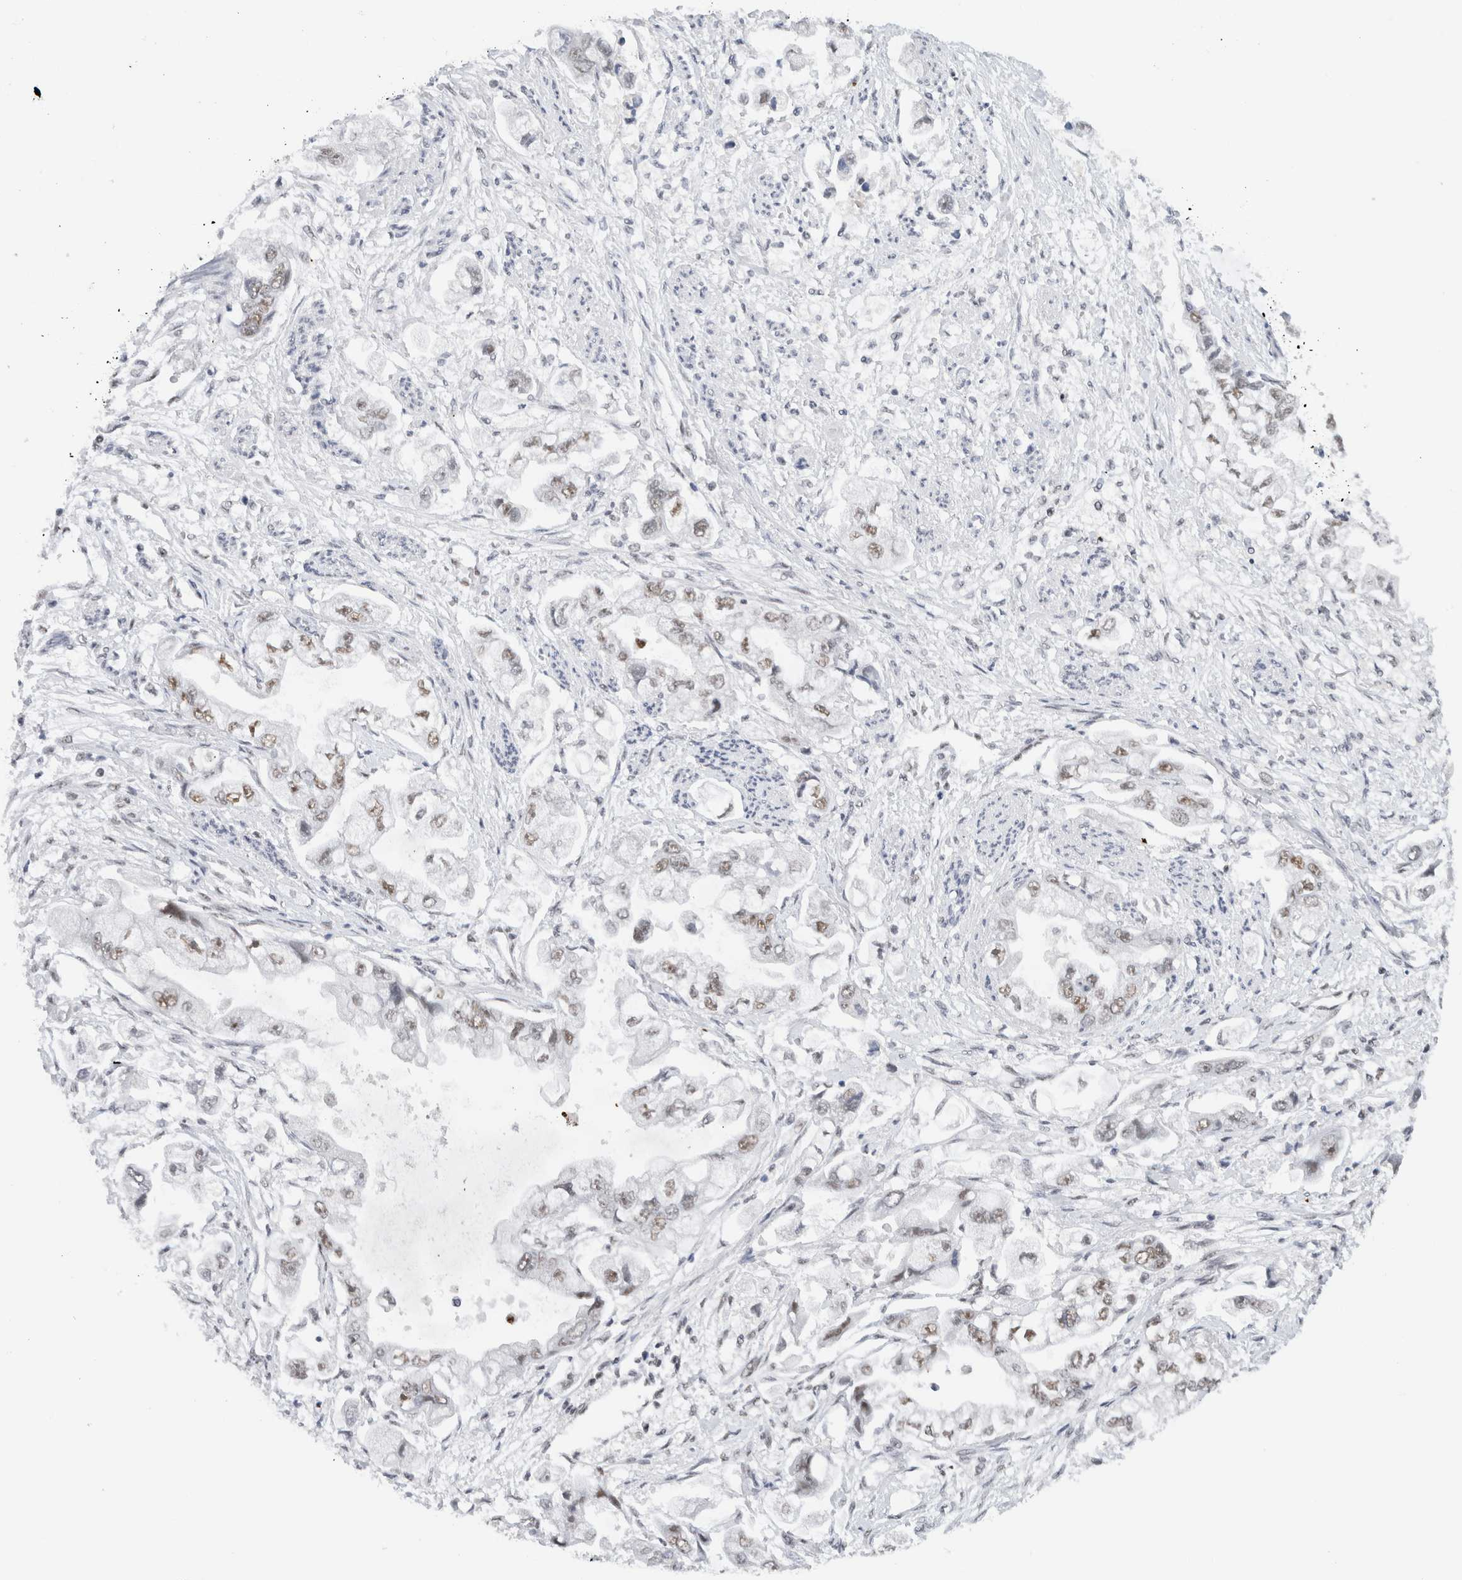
{"staining": {"intensity": "weak", "quantity": "25%-75%", "location": "nuclear"}, "tissue": "stomach cancer", "cell_type": "Tumor cells", "image_type": "cancer", "snomed": [{"axis": "morphology", "description": "Adenocarcinoma, NOS"}, {"axis": "topography", "description": "Stomach"}], "caption": "A low amount of weak nuclear positivity is appreciated in about 25%-75% of tumor cells in stomach cancer tissue.", "gene": "COPS7A", "patient": {"sex": "male", "age": 62}}